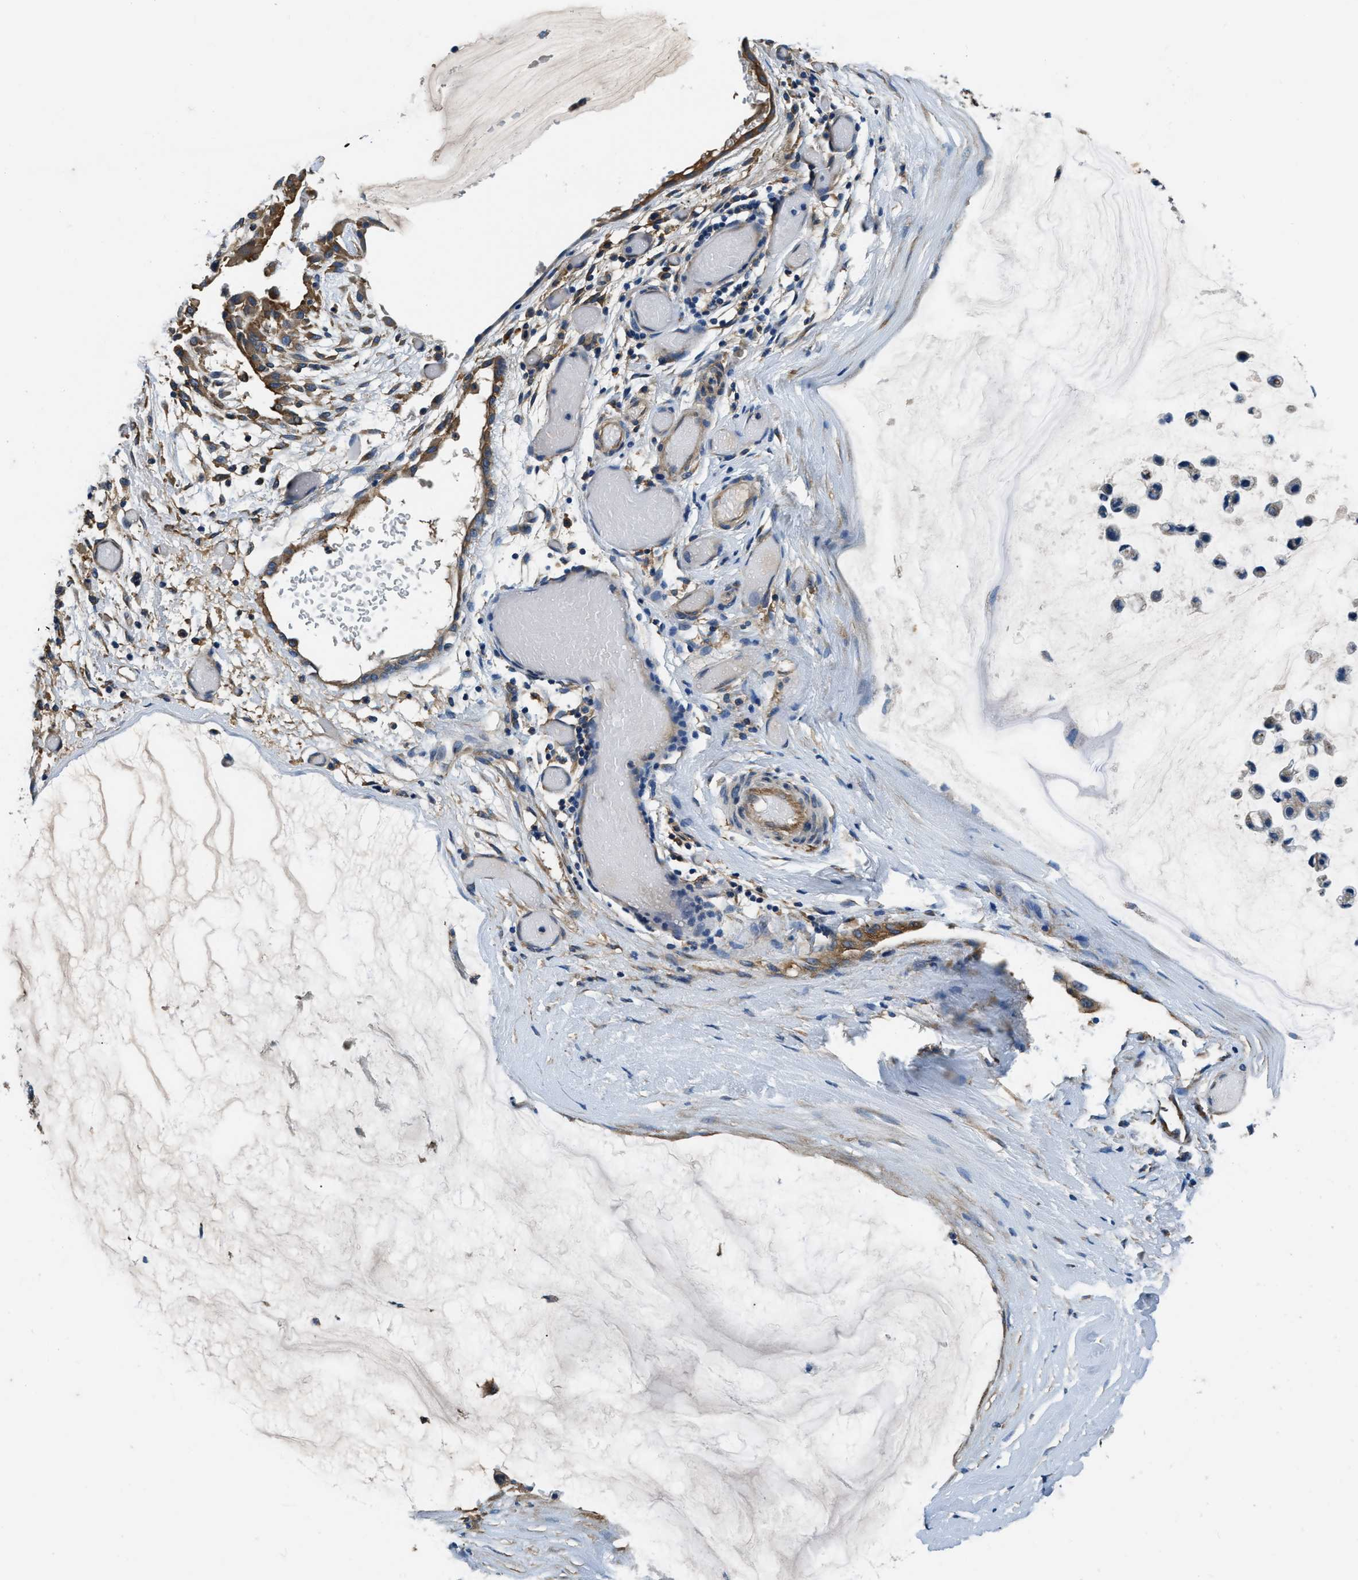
{"staining": {"intensity": "moderate", "quantity": "25%-75%", "location": "cytoplasmic/membranous"}, "tissue": "ovarian cancer", "cell_type": "Tumor cells", "image_type": "cancer", "snomed": [{"axis": "morphology", "description": "Cystadenocarcinoma, mucinous, NOS"}, {"axis": "topography", "description": "Ovary"}], "caption": "The photomicrograph shows a brown stain indicating the presence of a protein in the cytoplasmic/membranous of tumor cells in mucinous cystadenocarcinoma (ovarian).", "gene": "EEA1", "patient": {"sex": "female", "age": 39}}